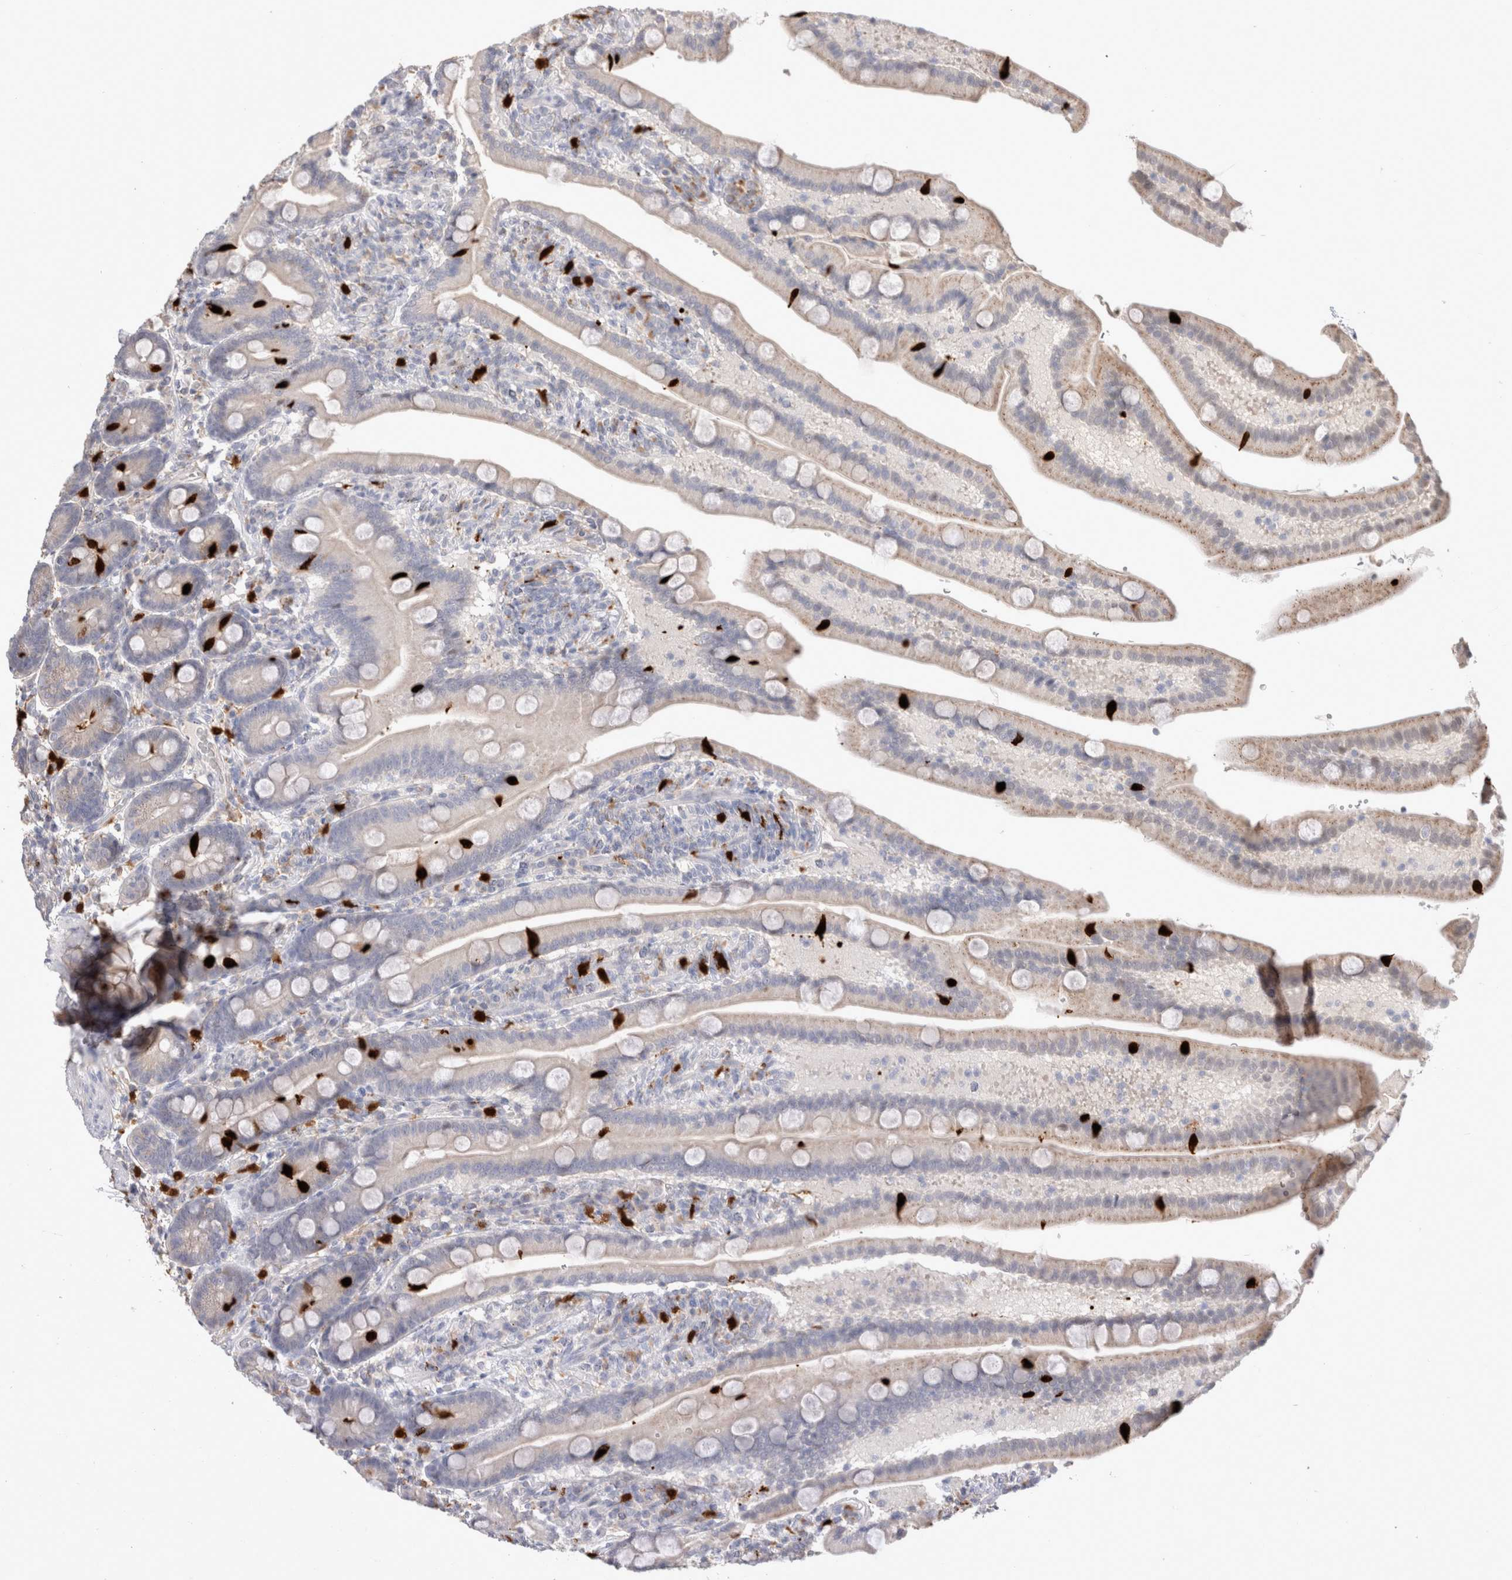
{"staining": {"intensity": "negative", "quantity": "none", "location": "none"}, "tissue": "duodenum", "cell_type": "Glandular cells", "image_type": "normal", "snomed": [{"axis": "morphology", "description": "Normal tissue, NOS"}, {"axis": "topography", "description": "Duodenum"}], "caption": "Immunohistochemistry (IHC) micrograph of normal duodenum stained for a protein (brown), which exhibits no staining in glandular cells. Nuclei are stained in blue.", "gene": "HPGDS", "patient": {"sex": "male", "age": 54}}